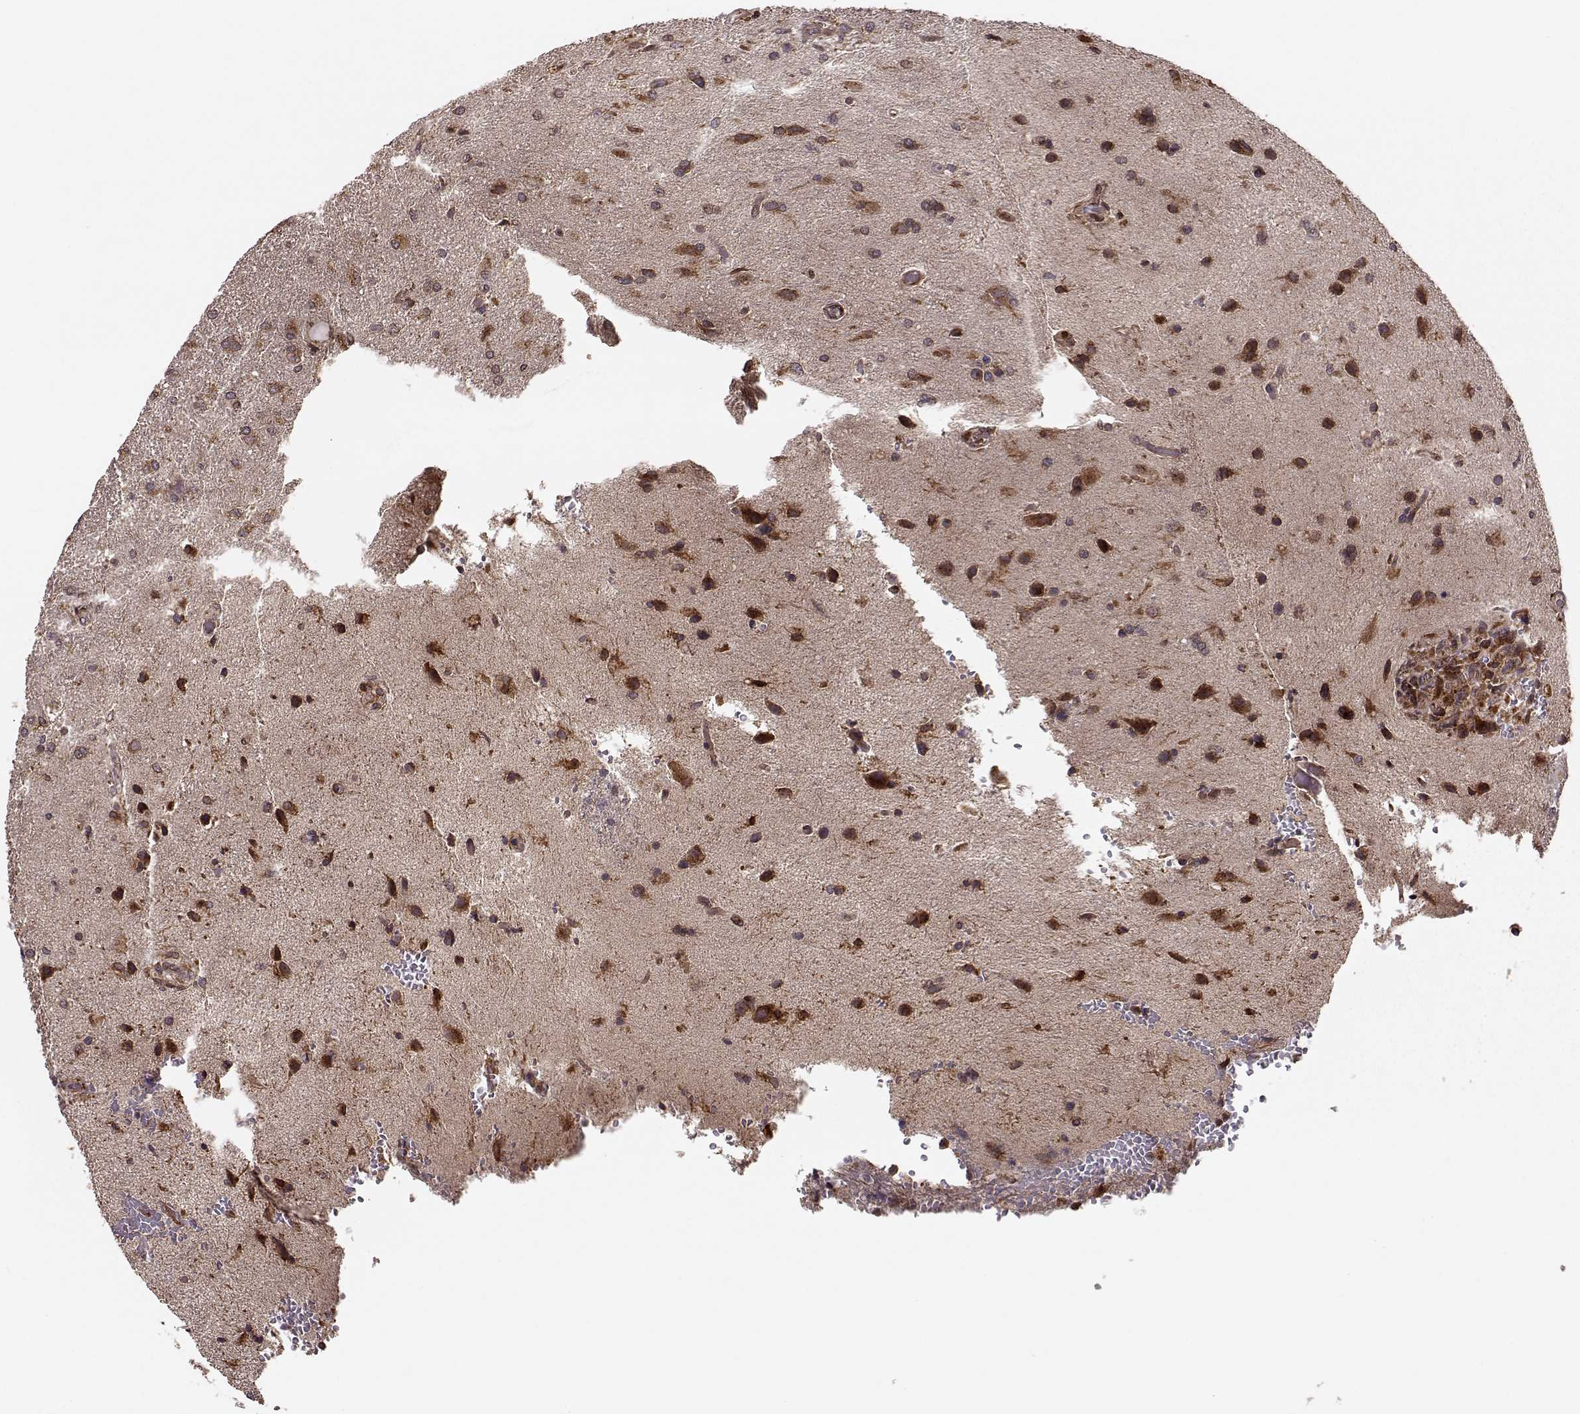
{"staining": {"intensity": "moderate", "quantity": ">75%", "location": "cytoplasmic/membranous"}, "tissue": "glioma", "cell_type": "Tumor cells", "image_type": "cancer", "snomed": [{"axis": "morphology", "description": "Glioma, malignant, High grade"}, {"axis": "topography", "description": "Brain"}], "caption": "Moderate cytoplasmic/membranous expression is identified in about >75% of tumor cells in glioma. The staining is performed using DAB (3,3'-diaminobenzidine) brown chromogen to label protein expression. The nuclei are counter-stained blue using hematoxylin.", "gene": "YIPF5", "patient": {"sex": "male", "age": 68}}